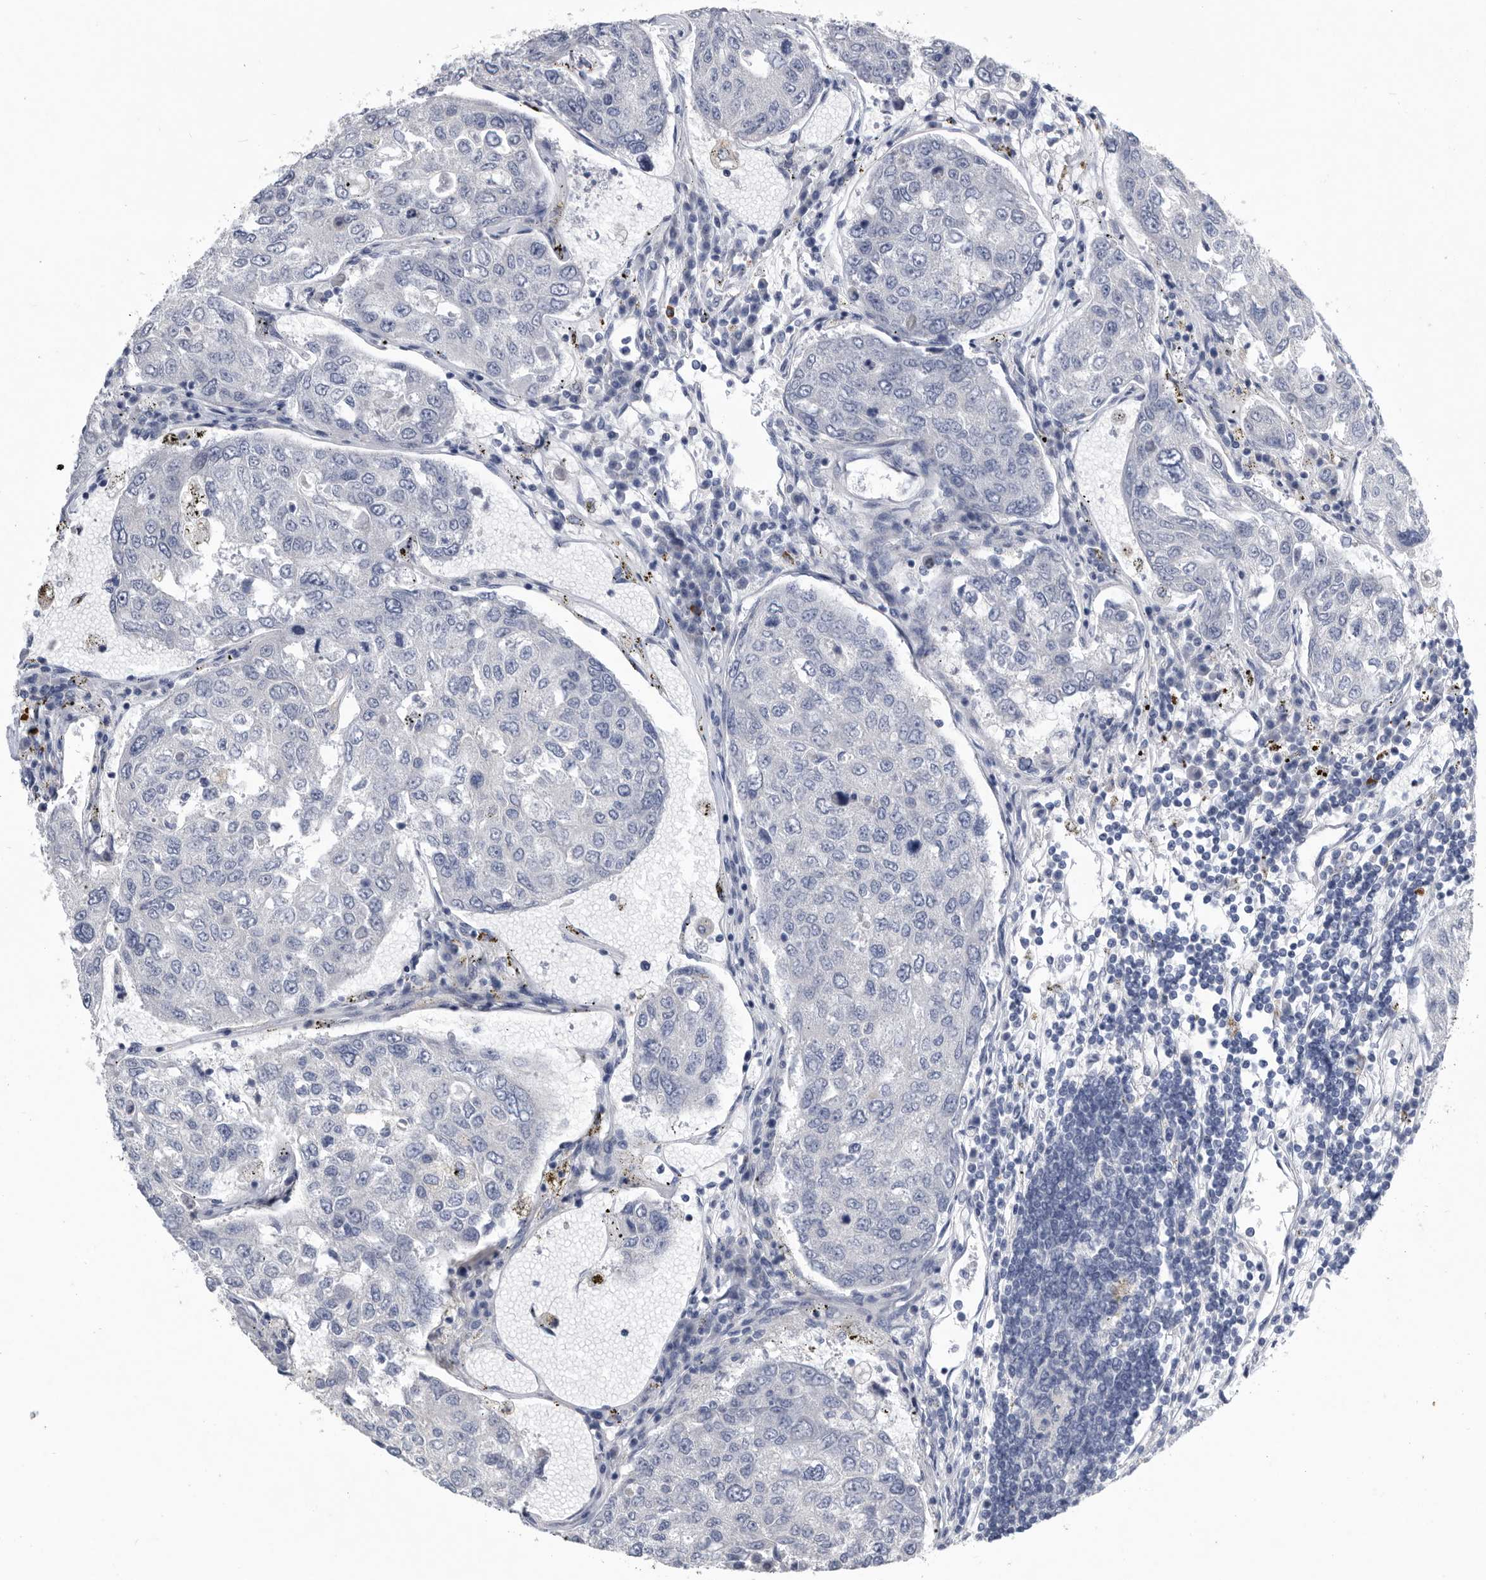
{"staining": {"intensity": "negative", "quantity": "none", "location": "none"}, "tissue": "urothelial cancer", "cell_type": "Tumor cells", "image_type": "cancer", "snomed": [{"axis": "morphology", "description": "Urothelial carcinoma, High grade"}, {"axis": "topography", "description": "Lymph node"}, {"axis": "topography", "description": "Urinary bladder"}], "caption": "Immunohistochemistry photomicrograph of neoplastic tissue: human urothelial cancer stained with DAB (3,3'-diaminobenzidine) exhibits no significant protein staining in tumor cells.", "gene": "BTBD6", "patient": {"sex": "male", "age": 51}}